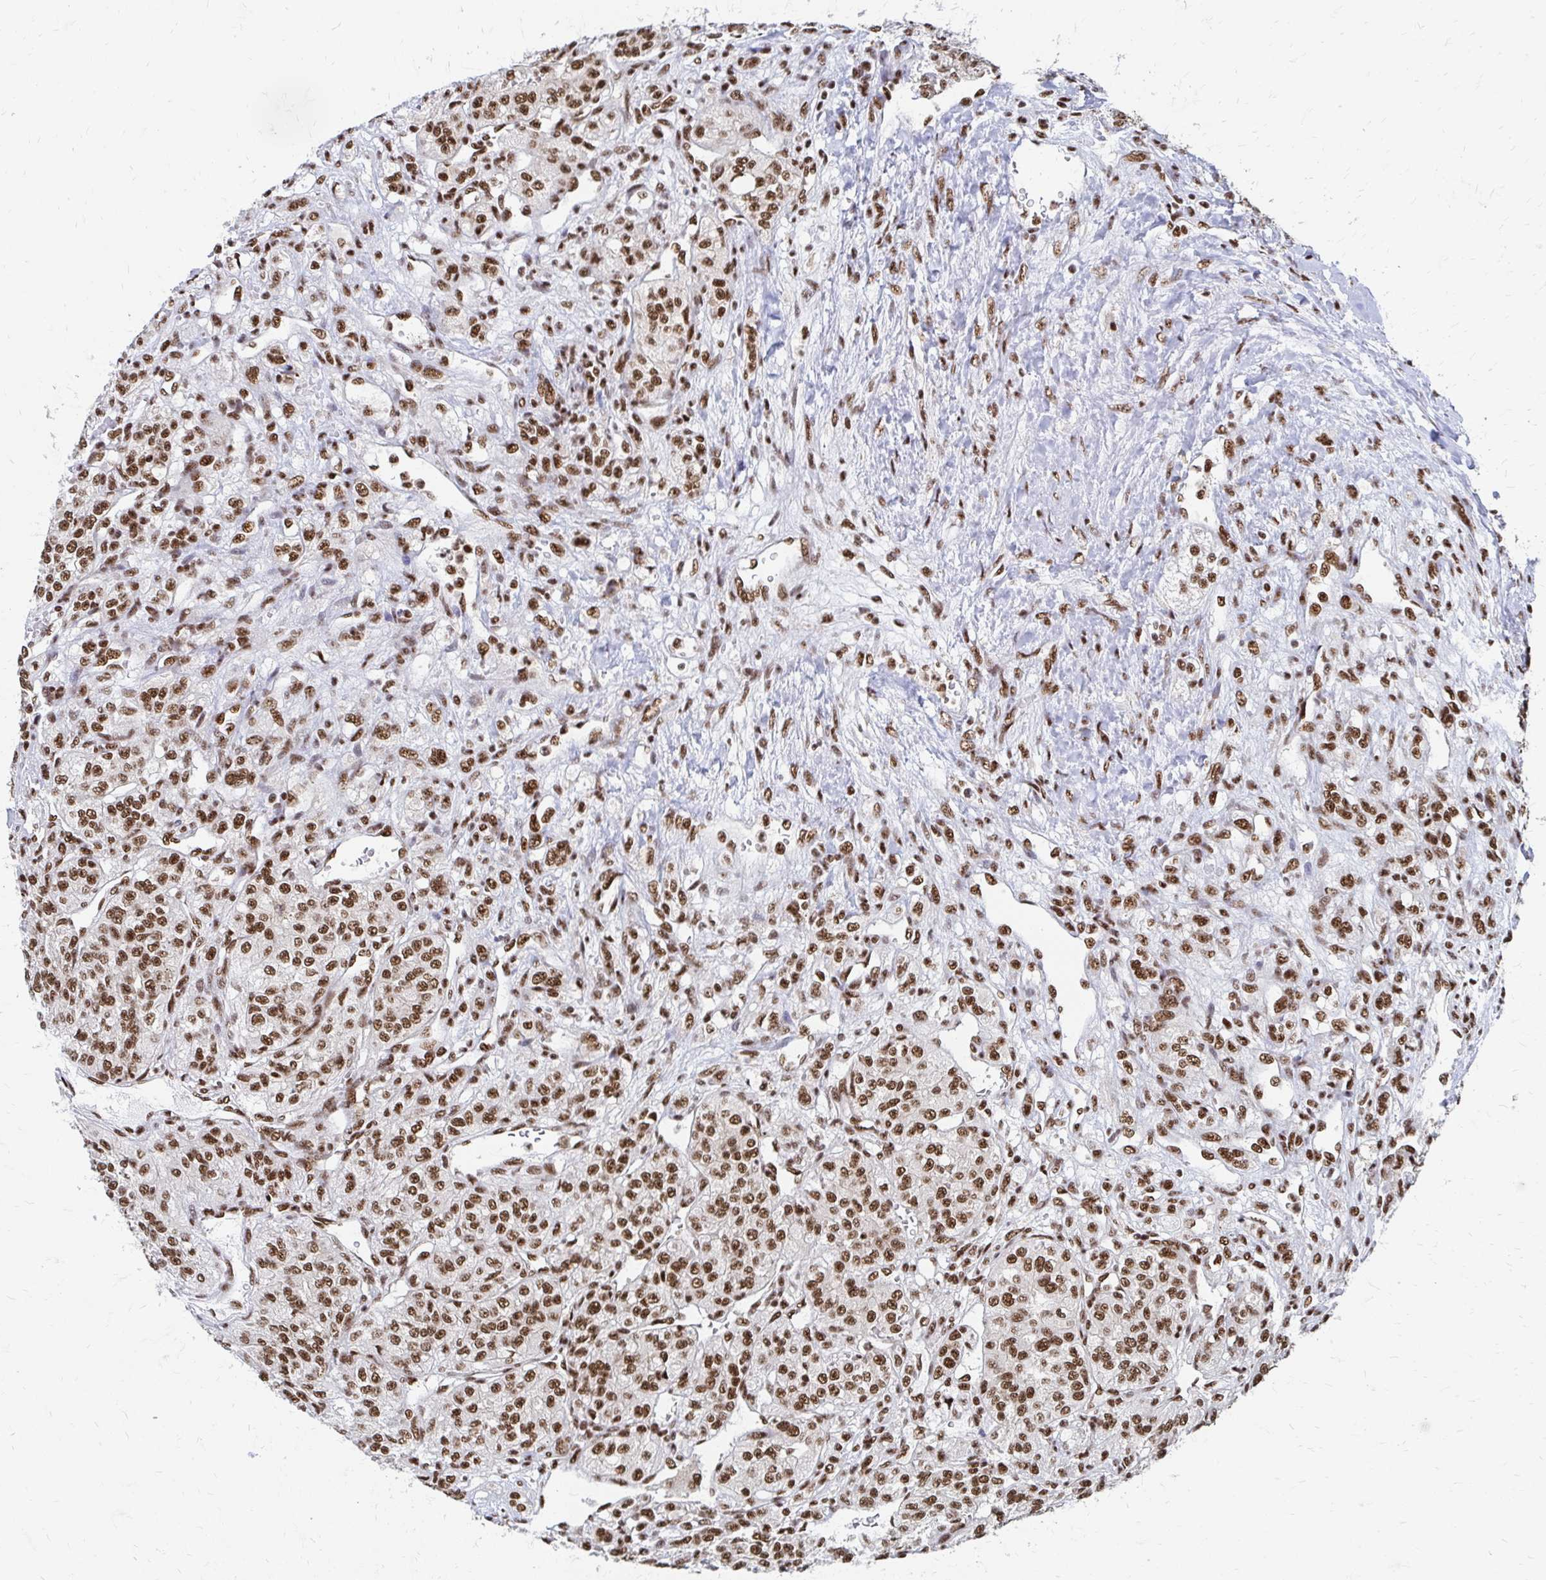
{"staining": {"intensity": "moderate", "quantity": ">75%", "location": "nuclear"}, "tissue": "renal cancer", "cell_type": "Tumor cells", "image_type": "cancer", "snomed": [{"axis": "morphology", "description": "Adenocarcinoma, NOS"}, {"axis": "topography", "description": "Kidney"}], "caption": "DAB (3,3'-diaminobenzidine) immunohistochemical staining of human renal adenocarcinoma exhibits moderate nuclear protein staining in about >75% of tumor cells.", "gene": "CNKSR3", "patient": {"sex": "female", "age": 63}}